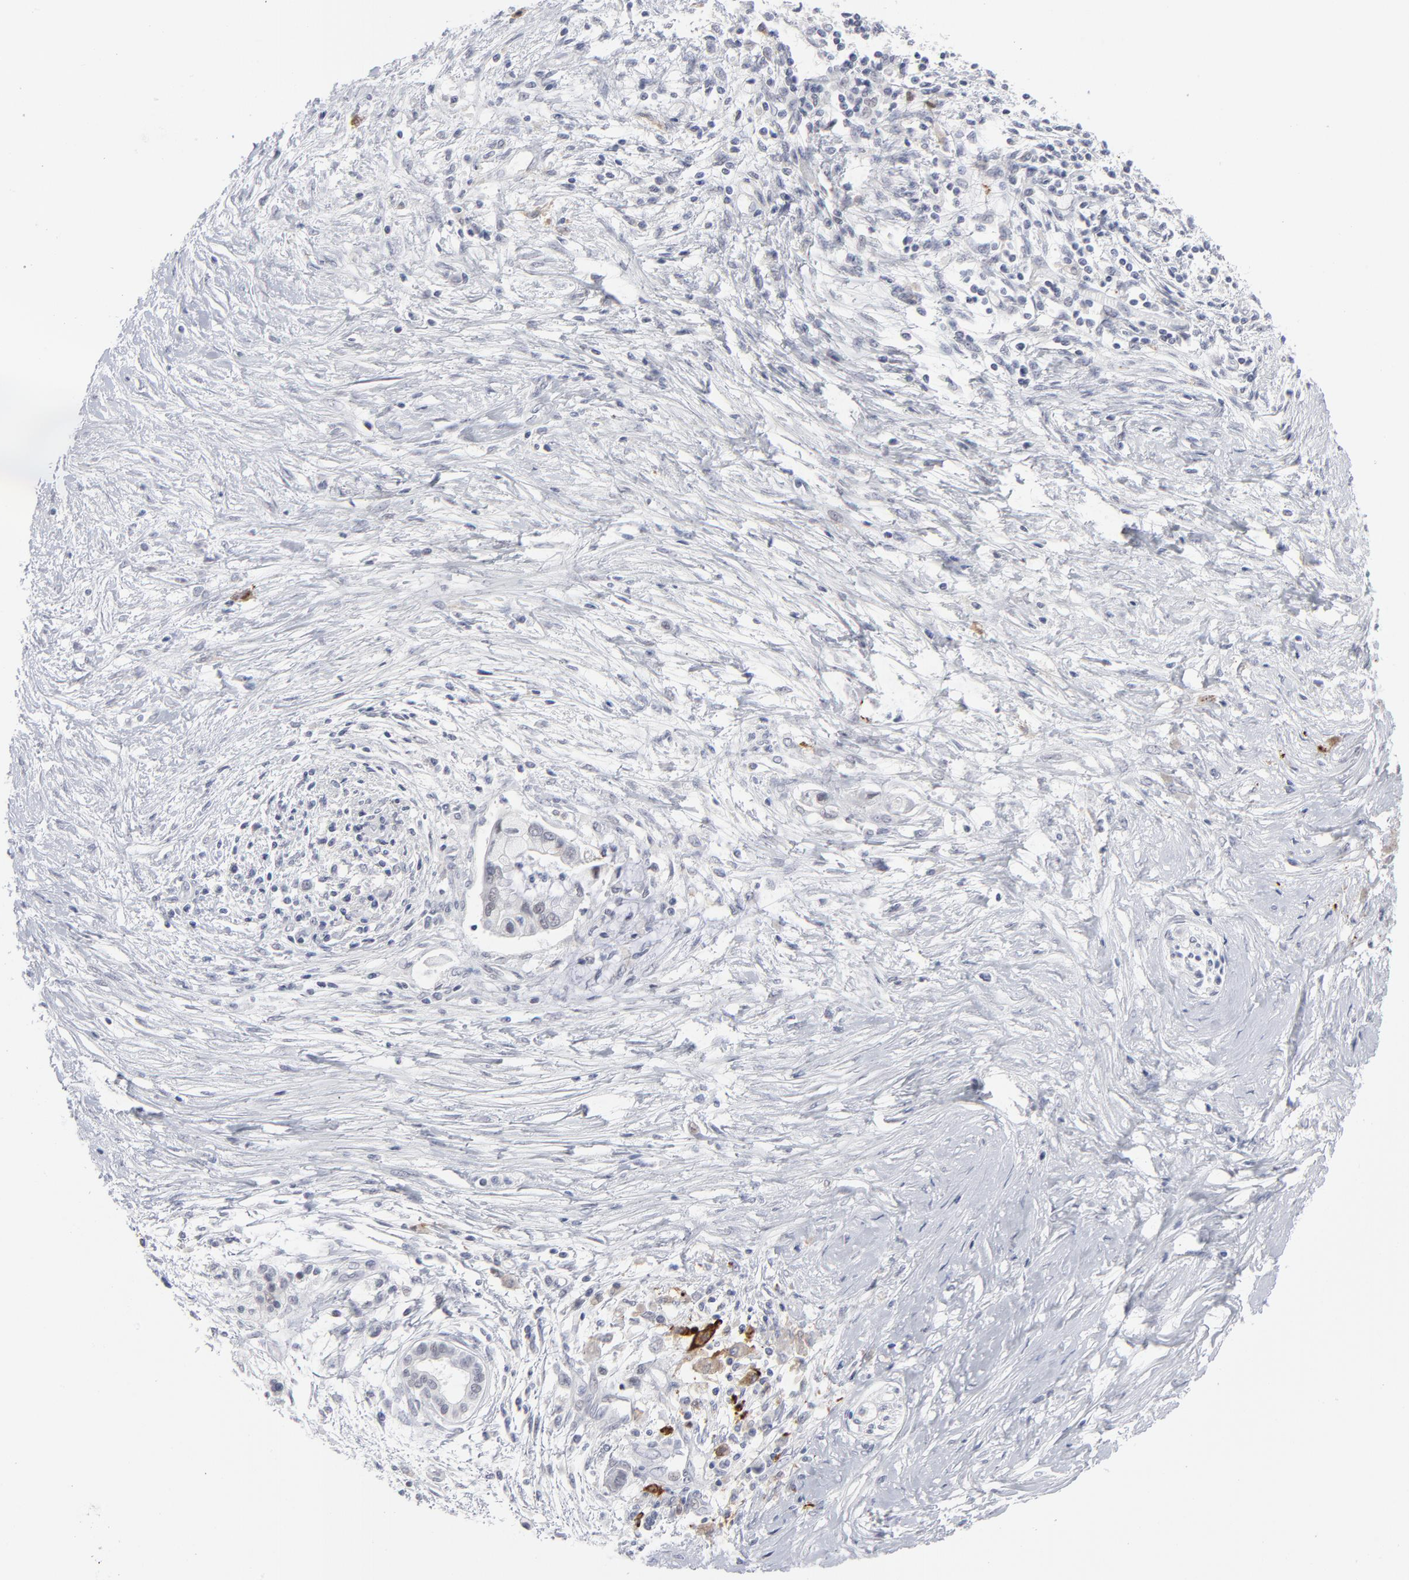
{"staining": {"intensity": "negative", "quantity": "none", "location": "none"}, "tissue": "pancreatic cancer", "cell_type": "Tumor cells", "image_type": "cancer", "snomed": [{"axis": "morphology", "description": "Adenocarcinoma, NOS"}, {"axis": "topography", "description": "Pancreas"}], "caption": "IHC image of neoplastic tissue: pancreatic cancer stained with DAB (3,3'-diaminobenzidine) shows no significant protein staining in tumor cells. (DAB (3,3'-diaminobenzidine) immunohistochemistry with hematoxylin counter stain).", "gene": "CCR2", "patient": {"sex": "female", "age": 59}}